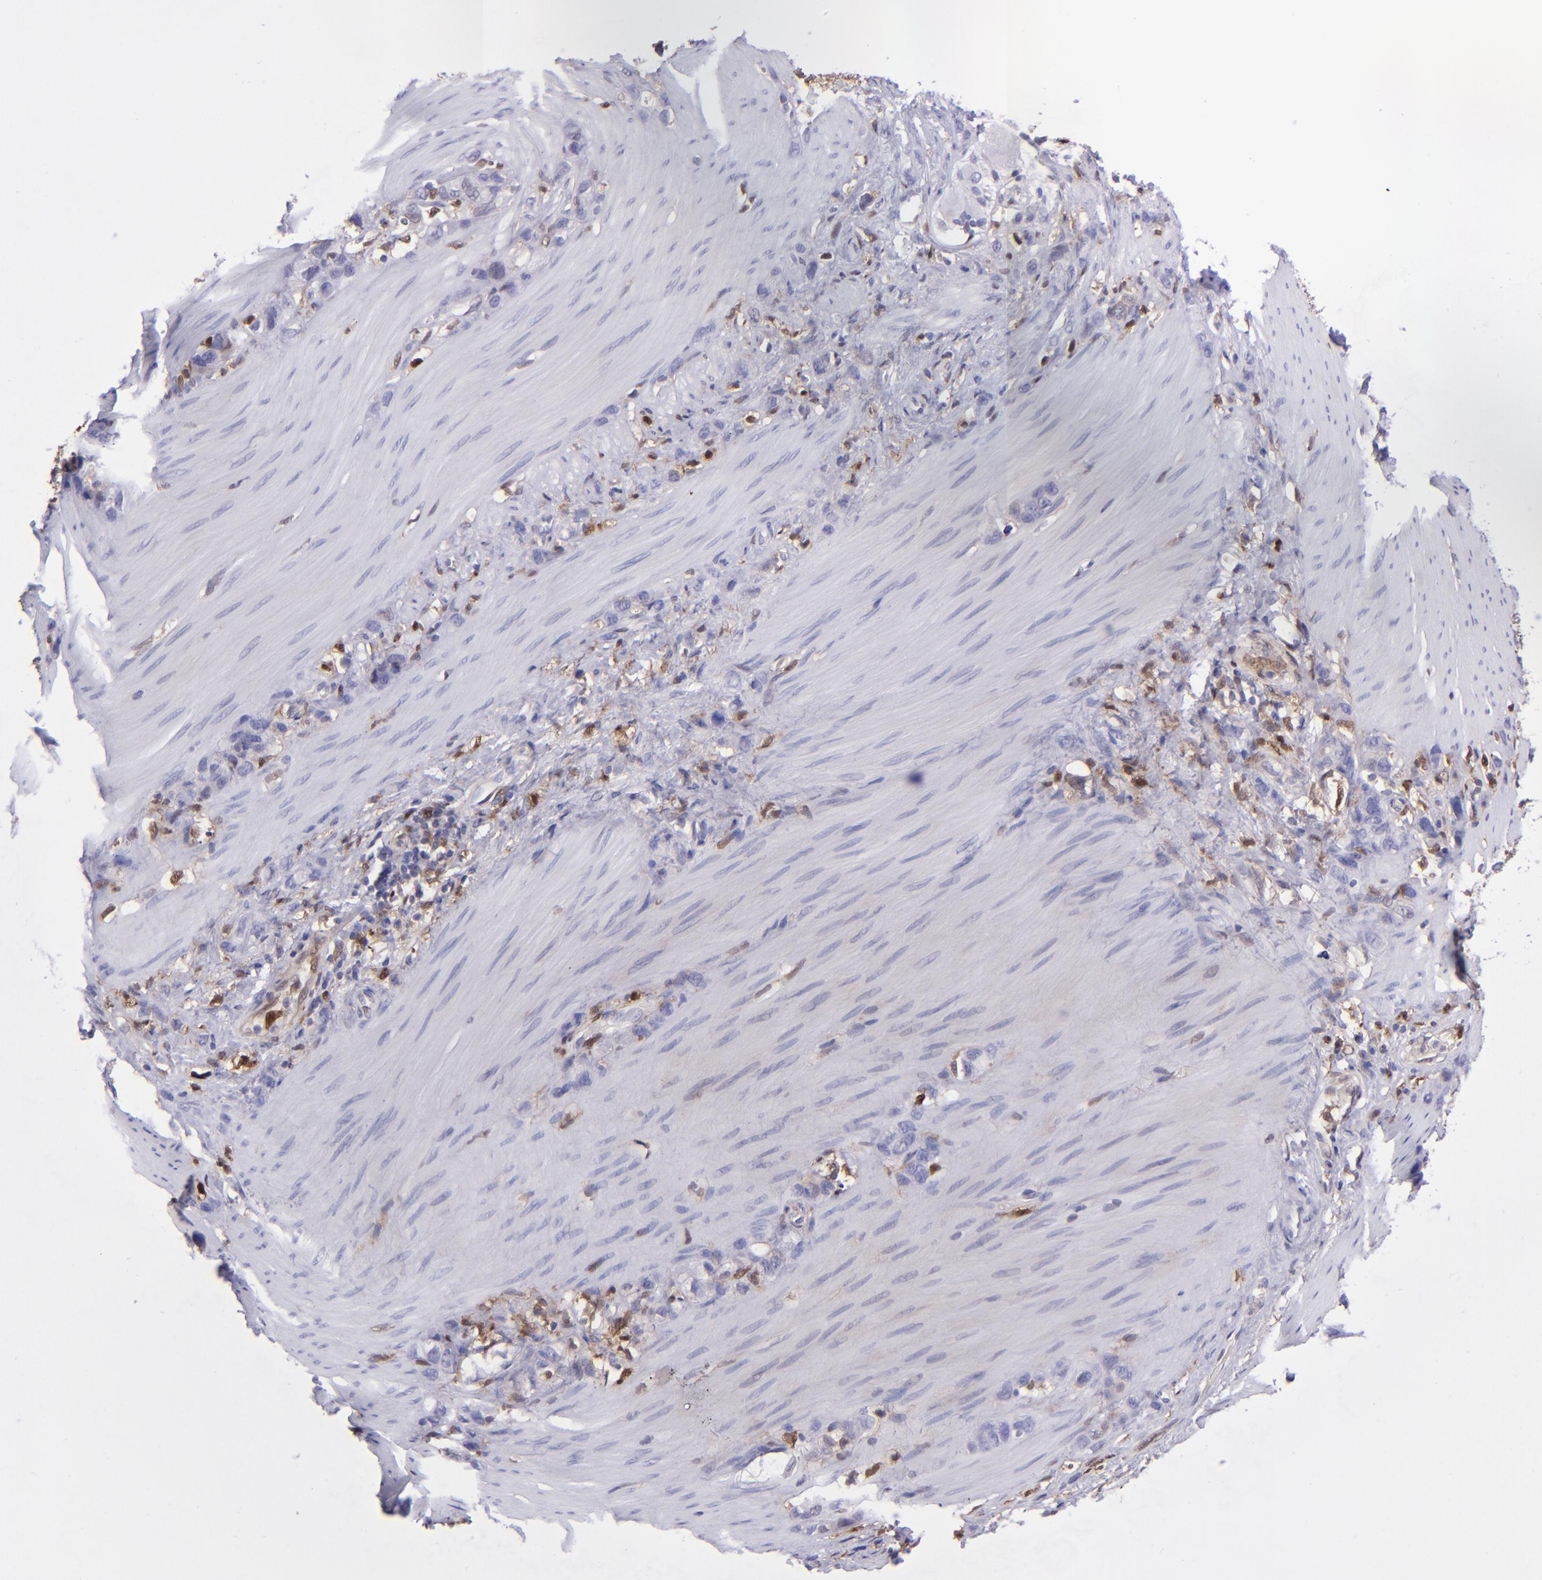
{"staining": {"intensity": "moderate", "quantity": "<25%", "location": "cytoplasmic/membranous,nuclear"}, "tissue": "stomach cancer", "cell_type": "Tumor cells", "image_type": "cancer", "snomed": [{"axis": "morphology", "description": "Normal tissue, NOS"}, {"axis": "morphology", "description": "Adenocarcinoma, NOS"}, {"axis": "morphology", "description": "Adenocarcinoma, High grade"}, {"axis": "topography", "description": "Stomach, upper"}, {"axis": "topography", "description": "Stomach"}], "caption": "The image demonstrates immunohistochemical staining of adenocarcinoma (stomach). There is moderate cytoplasmic/membranous and nuclear positivity is seen in about <25% of tumor cells.", "gene": "TYMP", "patient": {"sex": "female", "age": 65}}